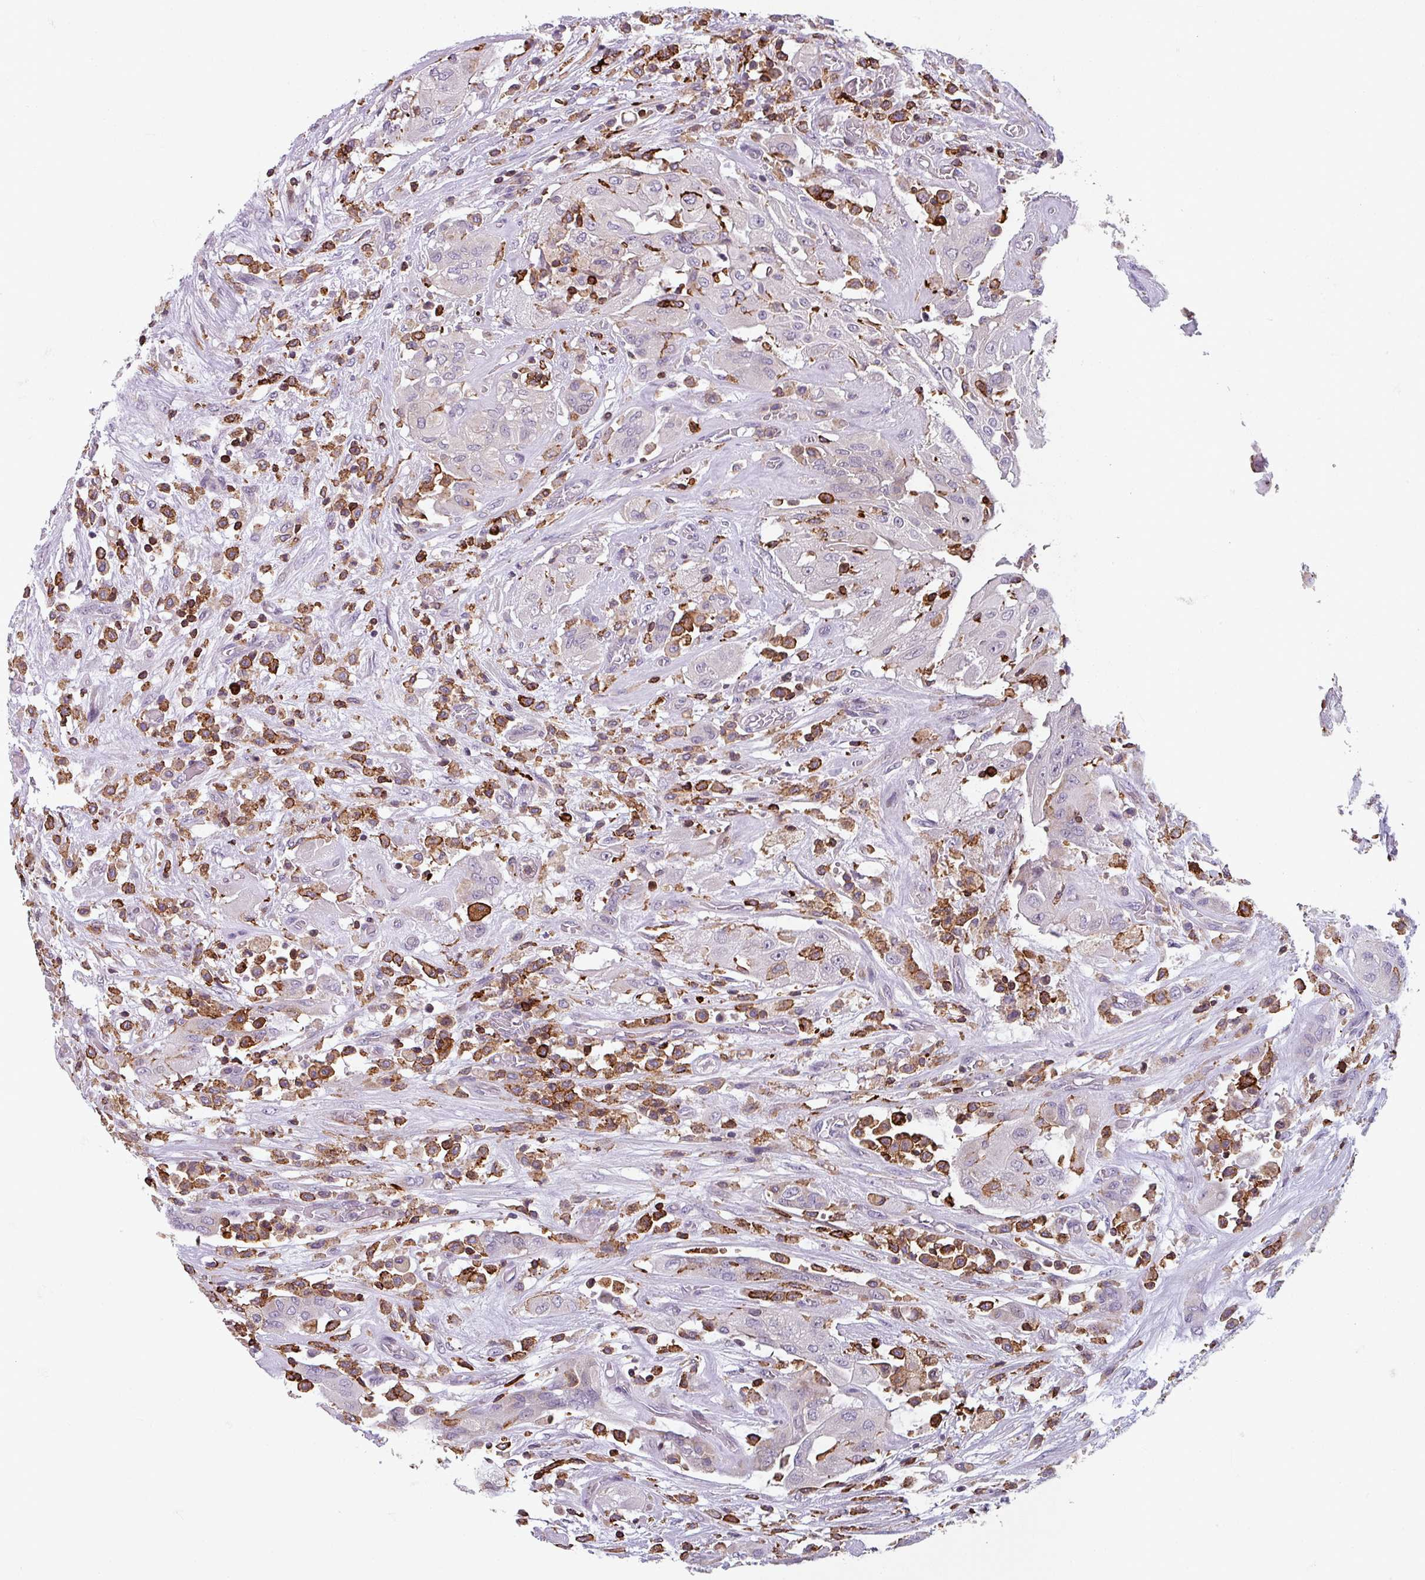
{"staining": {"intensity": "negative", "quantity": "none", "location": "none"}, "tissue": "thyroid cancer", "cell_type": "Tumor cells", "image_type": "cancer", "snomed": [{"axis": "morphology", "description": "Papillary adenocarcinoma, NOS"}, {"axis": "topography", "description": "Thyroid gland"}], "caption": "Immunohistochemistry micrograph of human papillary adenocarcinoma (thyroid) stained for a protein (brown), which reveals no staining in tumor cells. (DAB (3,3'-diaminobenzidine) immunohistochemistry visualized using brightfield microscopy, high magnification).", "gene": "NEDD9", "patient": {"sex": "female", "age": 59}}